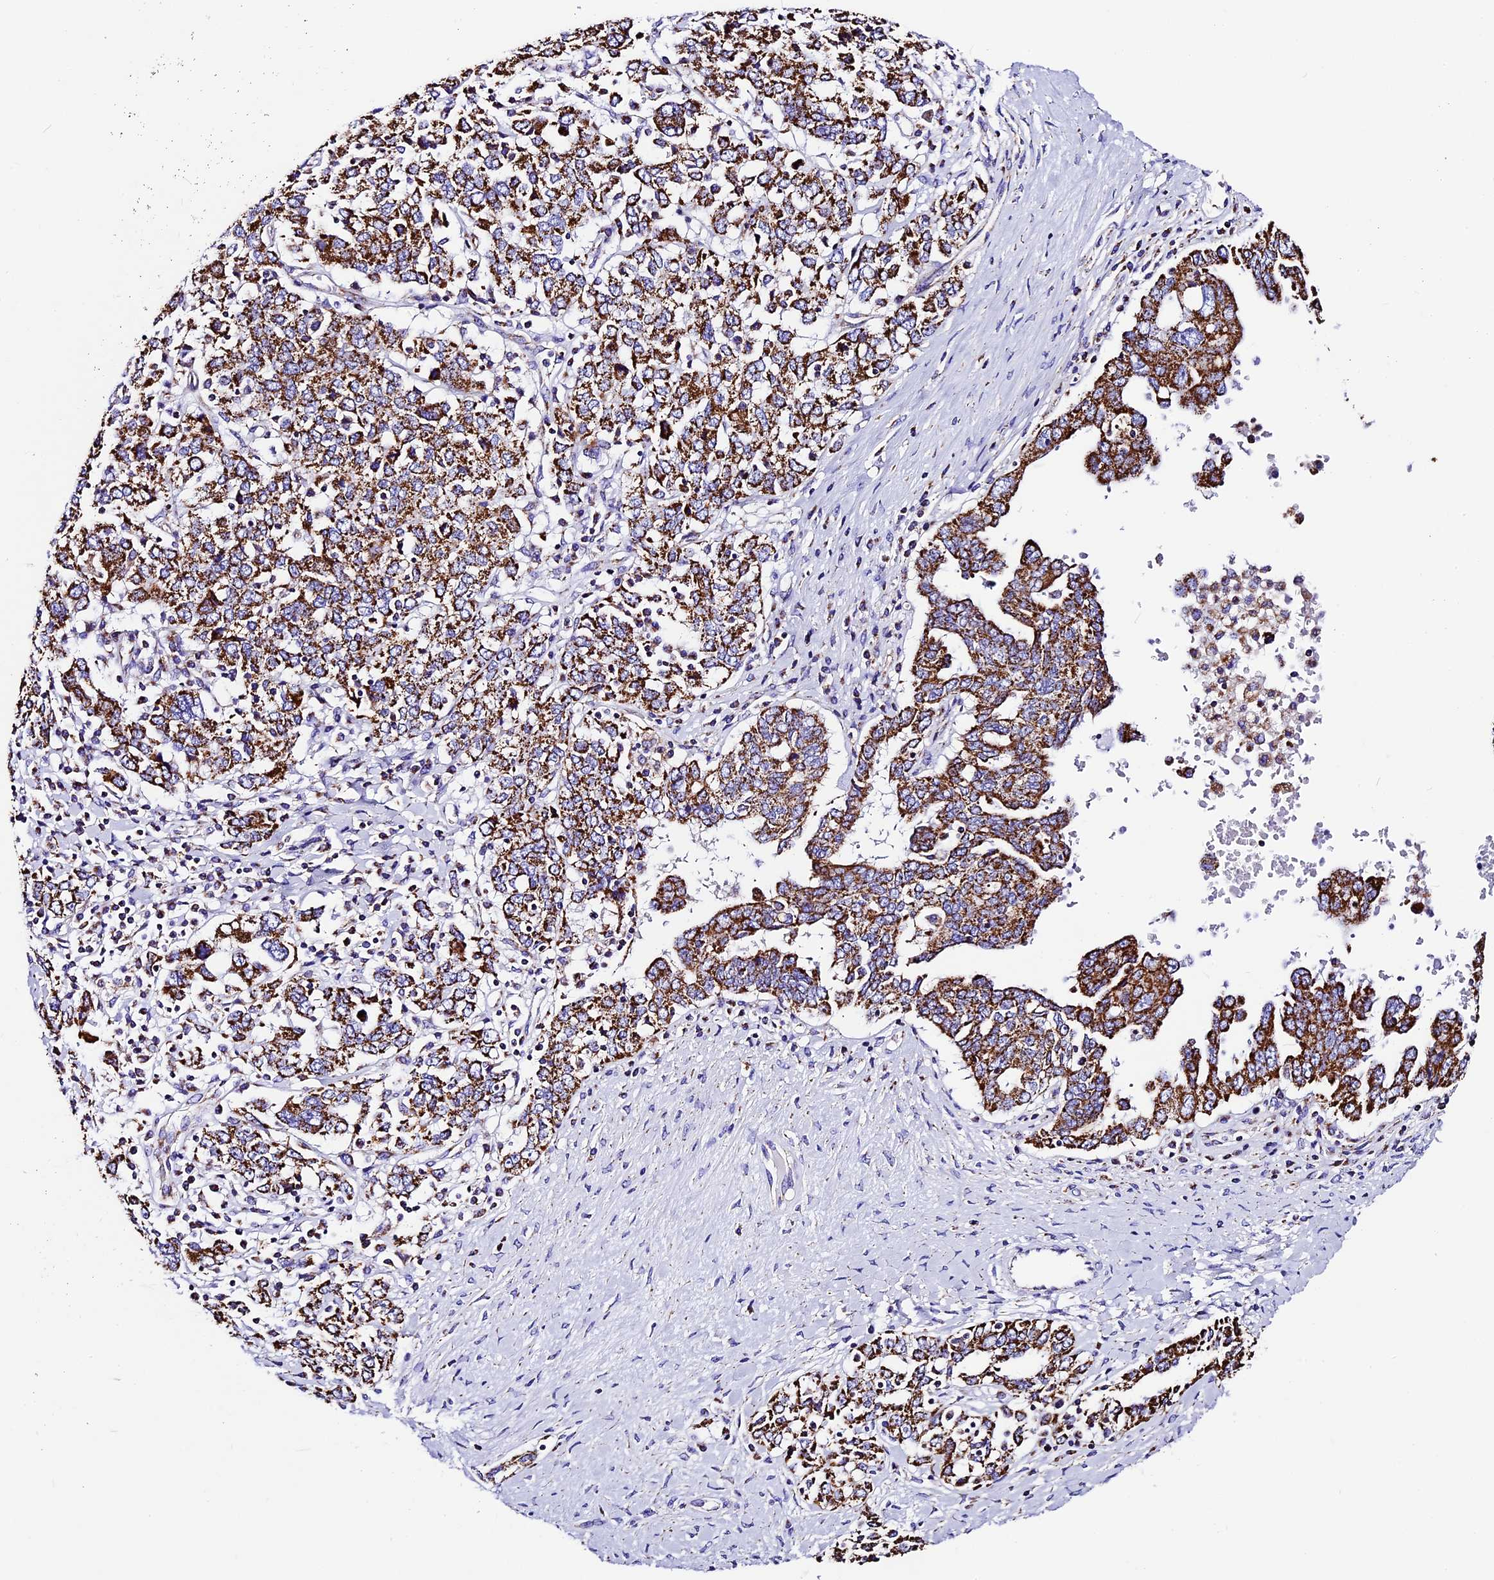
{"staining": {"intensity": "strong", "quantity": ">75%", "location": "cytoplasmic/membranous"}, "tissue": "ovarian cancer", "cell_type": "Tumor cells", "image_type": "cancer", "snomed": [{"axis": "morphology", "description": "Carcinoma, endometroid"}, {"axis": "topography", "description": "Ovary"}], "caption": "Tumor cells show high levels of strong cytoplasmic/membranous staining in approximately >75% of cells in human endometroid carcinoma (ovarian).", "gene": "DCAF5", "patient": {"sex": "female", "age": 62}}